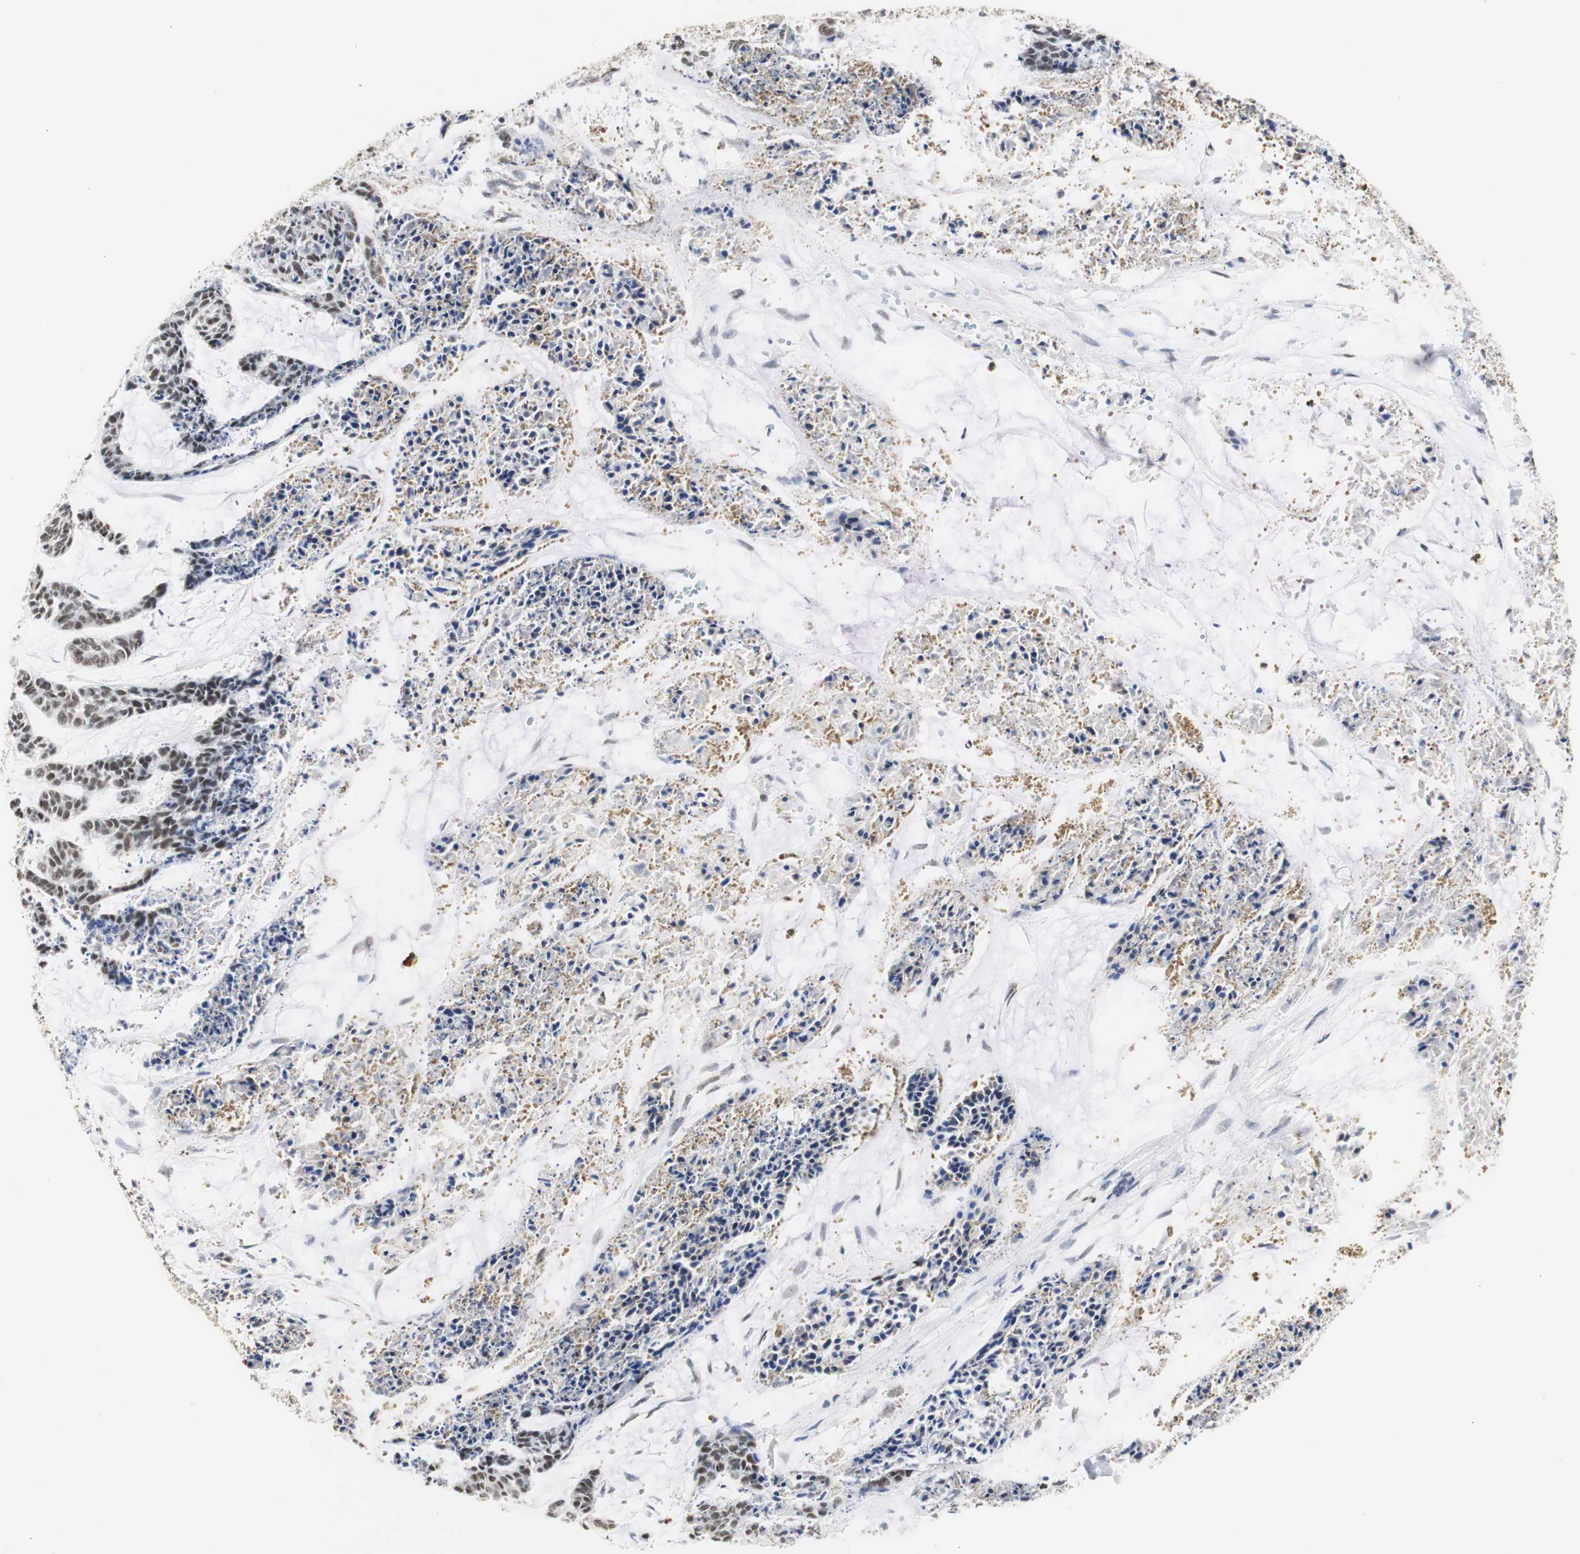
{"staining": {"intensity": "moderate", "quantity": ">75%", "location": "nuclear"}, "tissue": "skin cancer", "cell_type": "Tumor cells", "image_type": "cancer", "snomed": [{"axis": "morphology", "description": "Basal cell carcinoma"}, {"axis": "topography", "description": "Skin"}], "caption": "Skin cancer (basal cell carcinoma) stained for a protein (brown) displays moderate nuclear positive positivity in about >75% of tumor cells.", "gene": "ZFC3H1", "patient": {"sex": "female", "age": 64}}